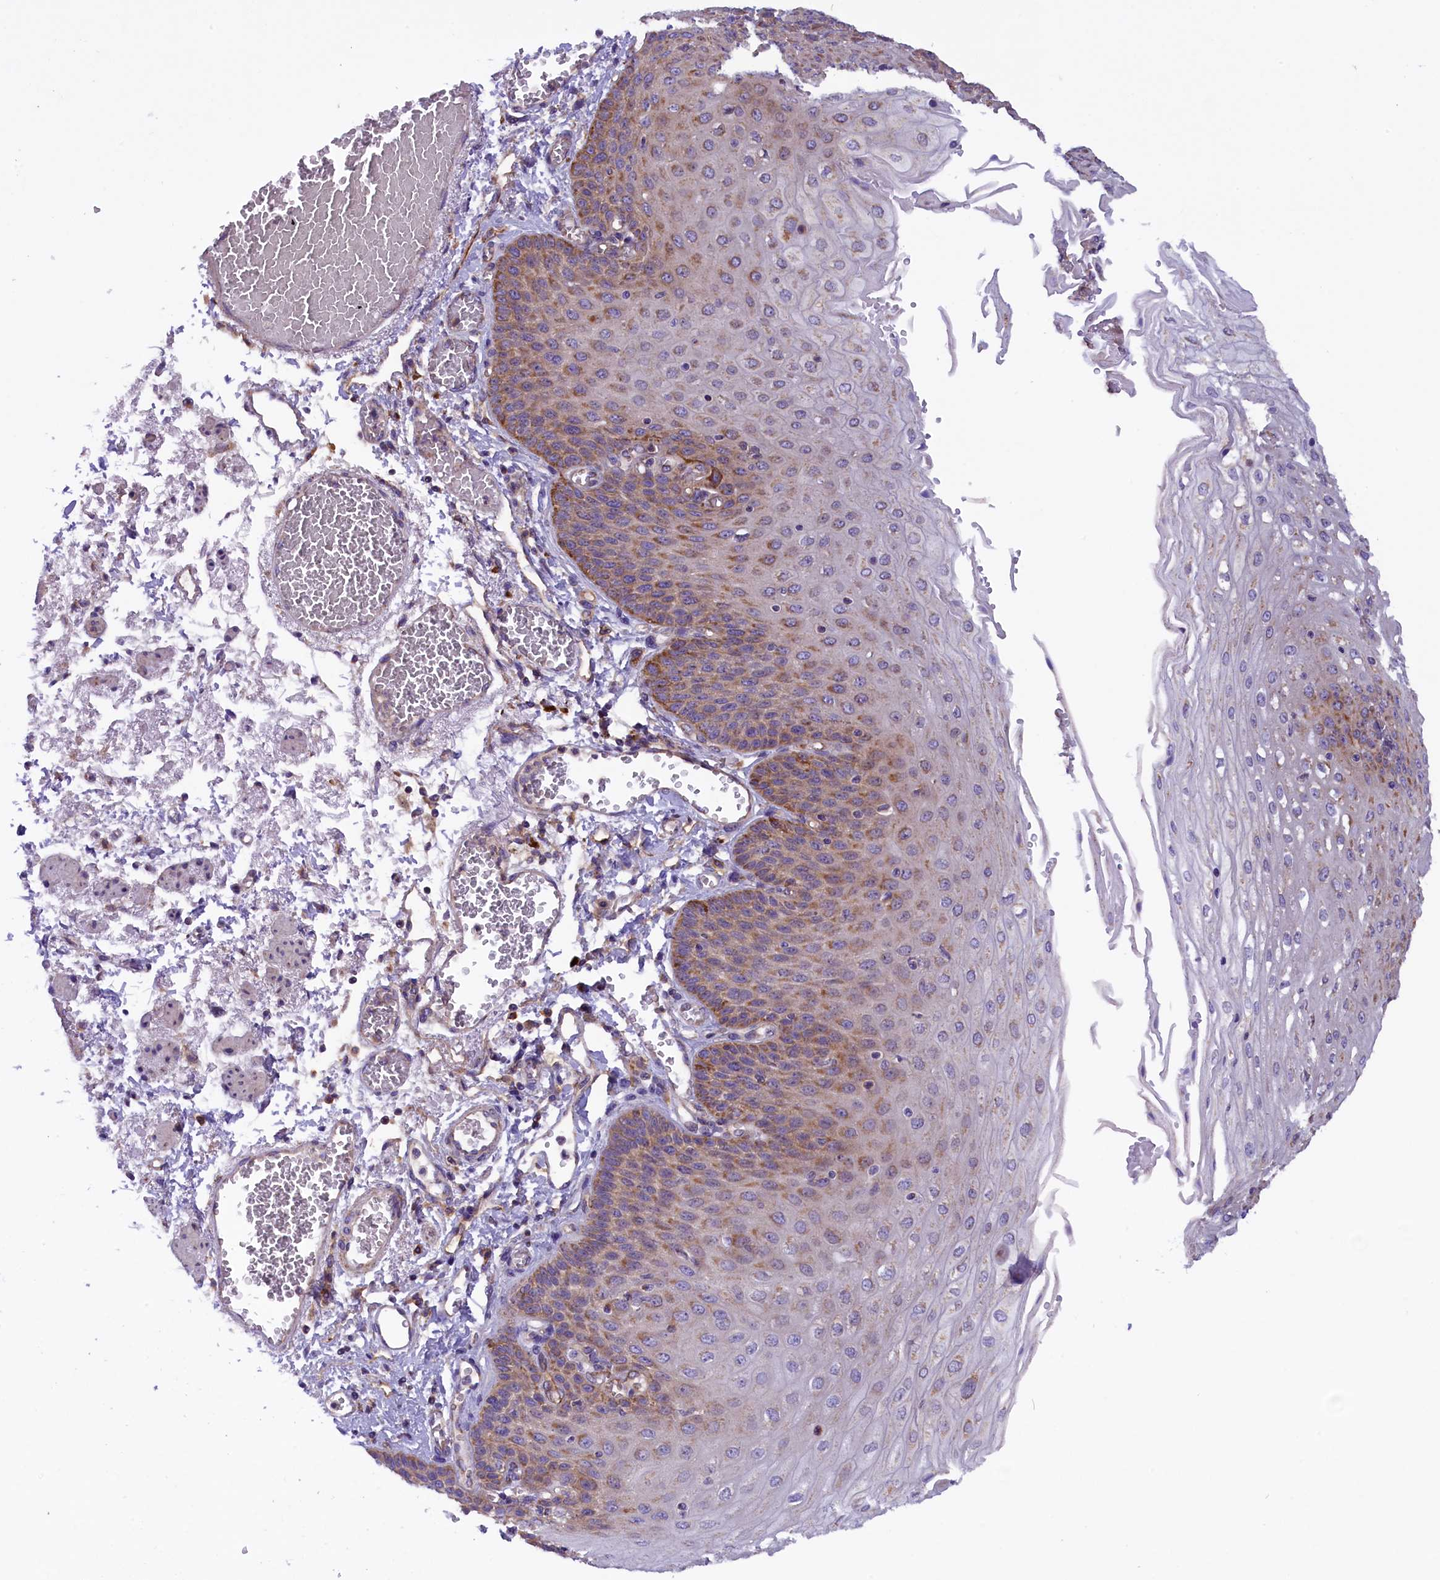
{"staining": {"intensity": "moderate", "quantity": ">75%", "location": "cytoplasmic/membranous"}, "tissue": "esophagus", "cell_type": "Squamous epithelial cells", "image_type": "normal", "snomed": [{"axis": "morphology", "description": "Normal tissue, NOS"}, {"axis": "topography", "description": "Esophagus"}], "caption": "Esophagus stained with DAB (3,3'-diaminobenzidine) IHC shows medium levels of moderate cytoplasmic/membranous staining in approximately >75% of squamous epithelial cells. (brown staining indicates protein expression, while blue staining denotes nuclei).", "gene": "DNAJB9", "patient": {"sex": "male", "age": 81}}